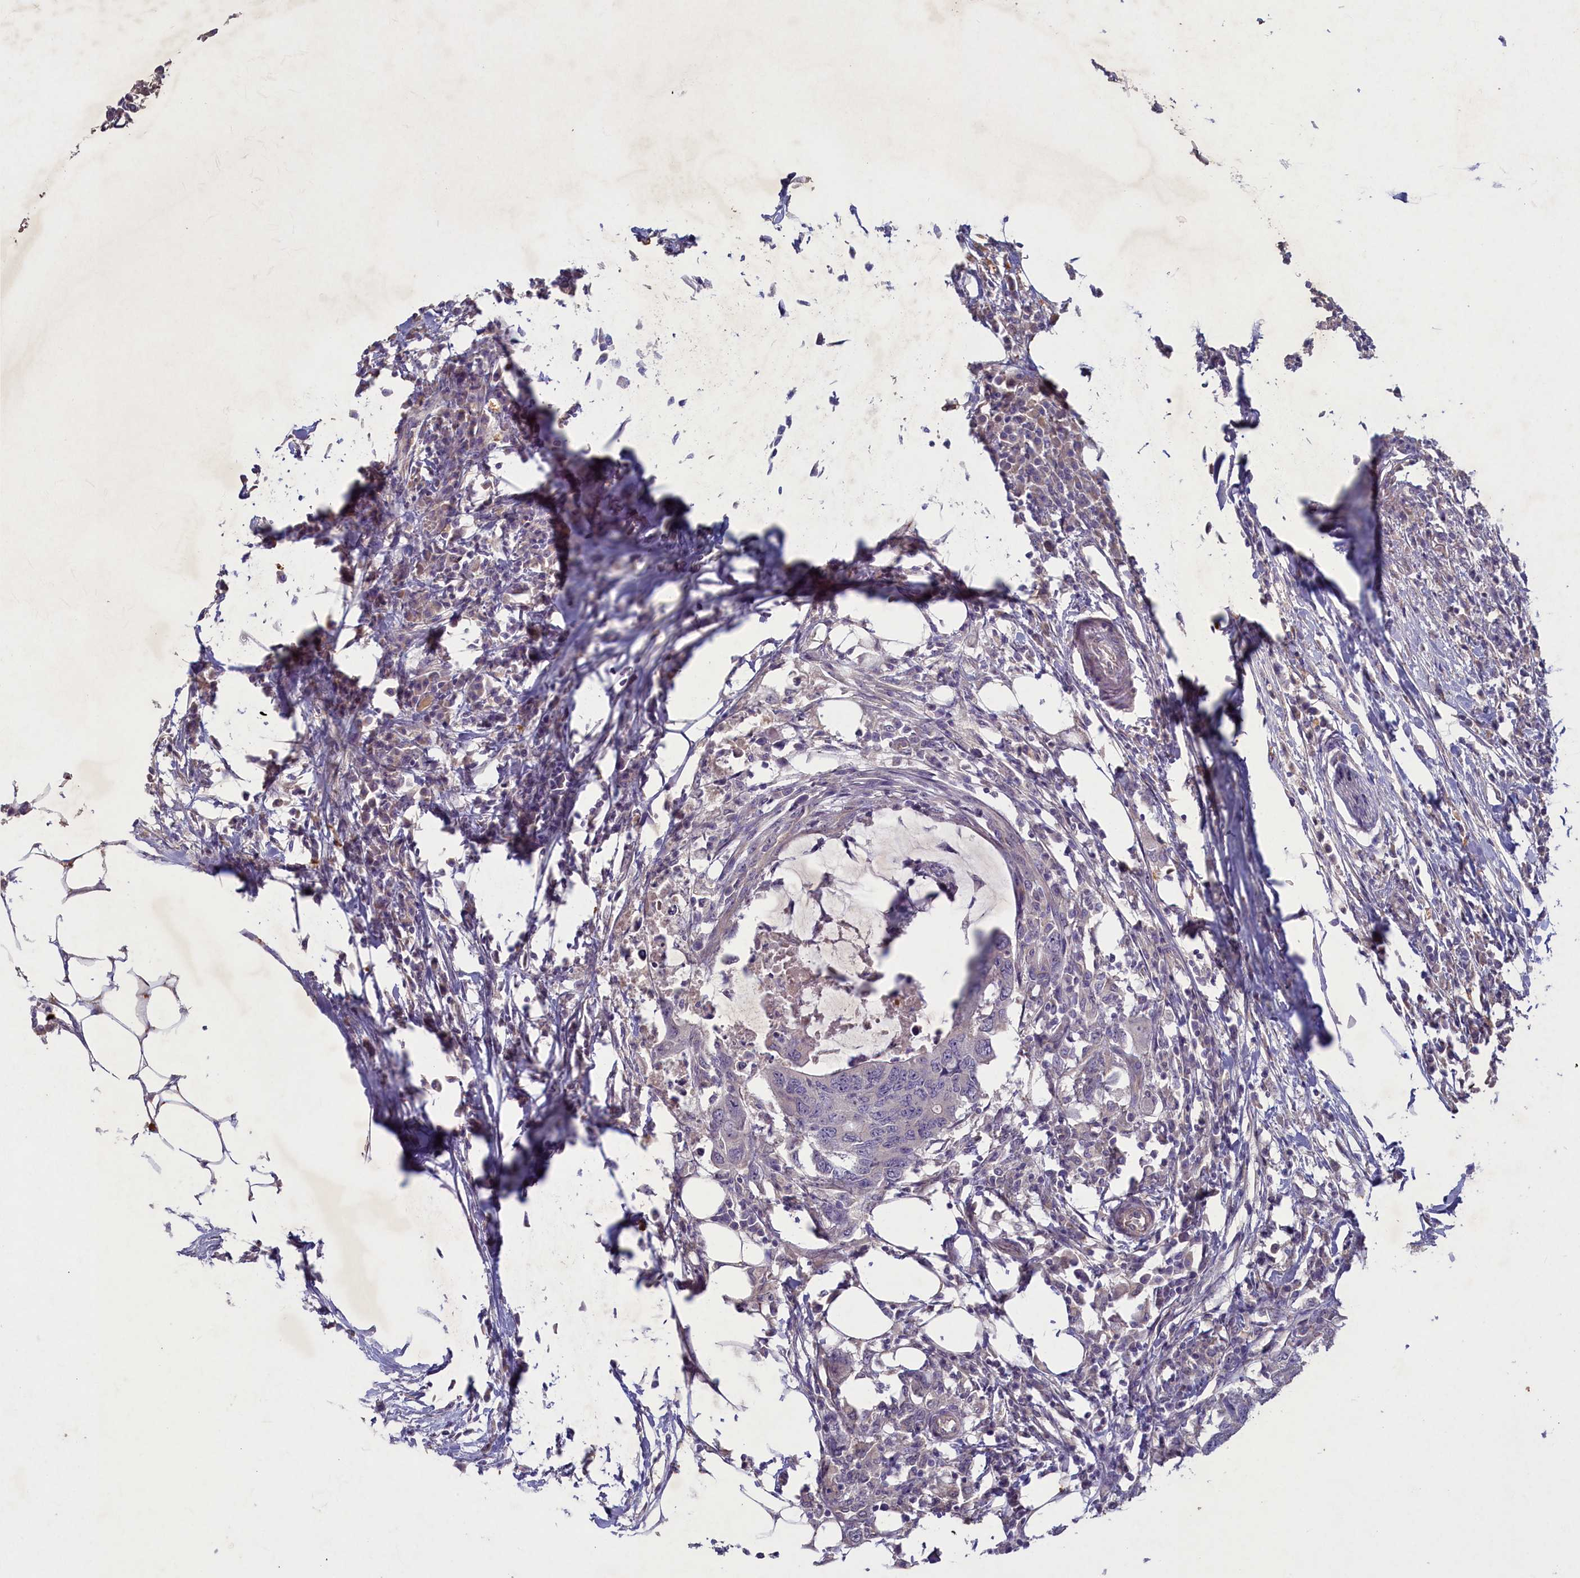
{"staining": {"intensity": "negative", "quantity": "none", "location": "none"}, "tissue": "colorectal cancer", "cell_type": "Tumor cells", "image_type": "cancer", "snomed": [{"axis": "morphology", "description": "Adenocarcinoma, NOS"}, {"axis": "topography", "description": "Colon"}], "caption": "There is no significant staining in tumor cells of colorectal cancer (adenocarcinoma).", "gene": "PLEKHG6", "patient": {"sex": "male", "age": 71}}